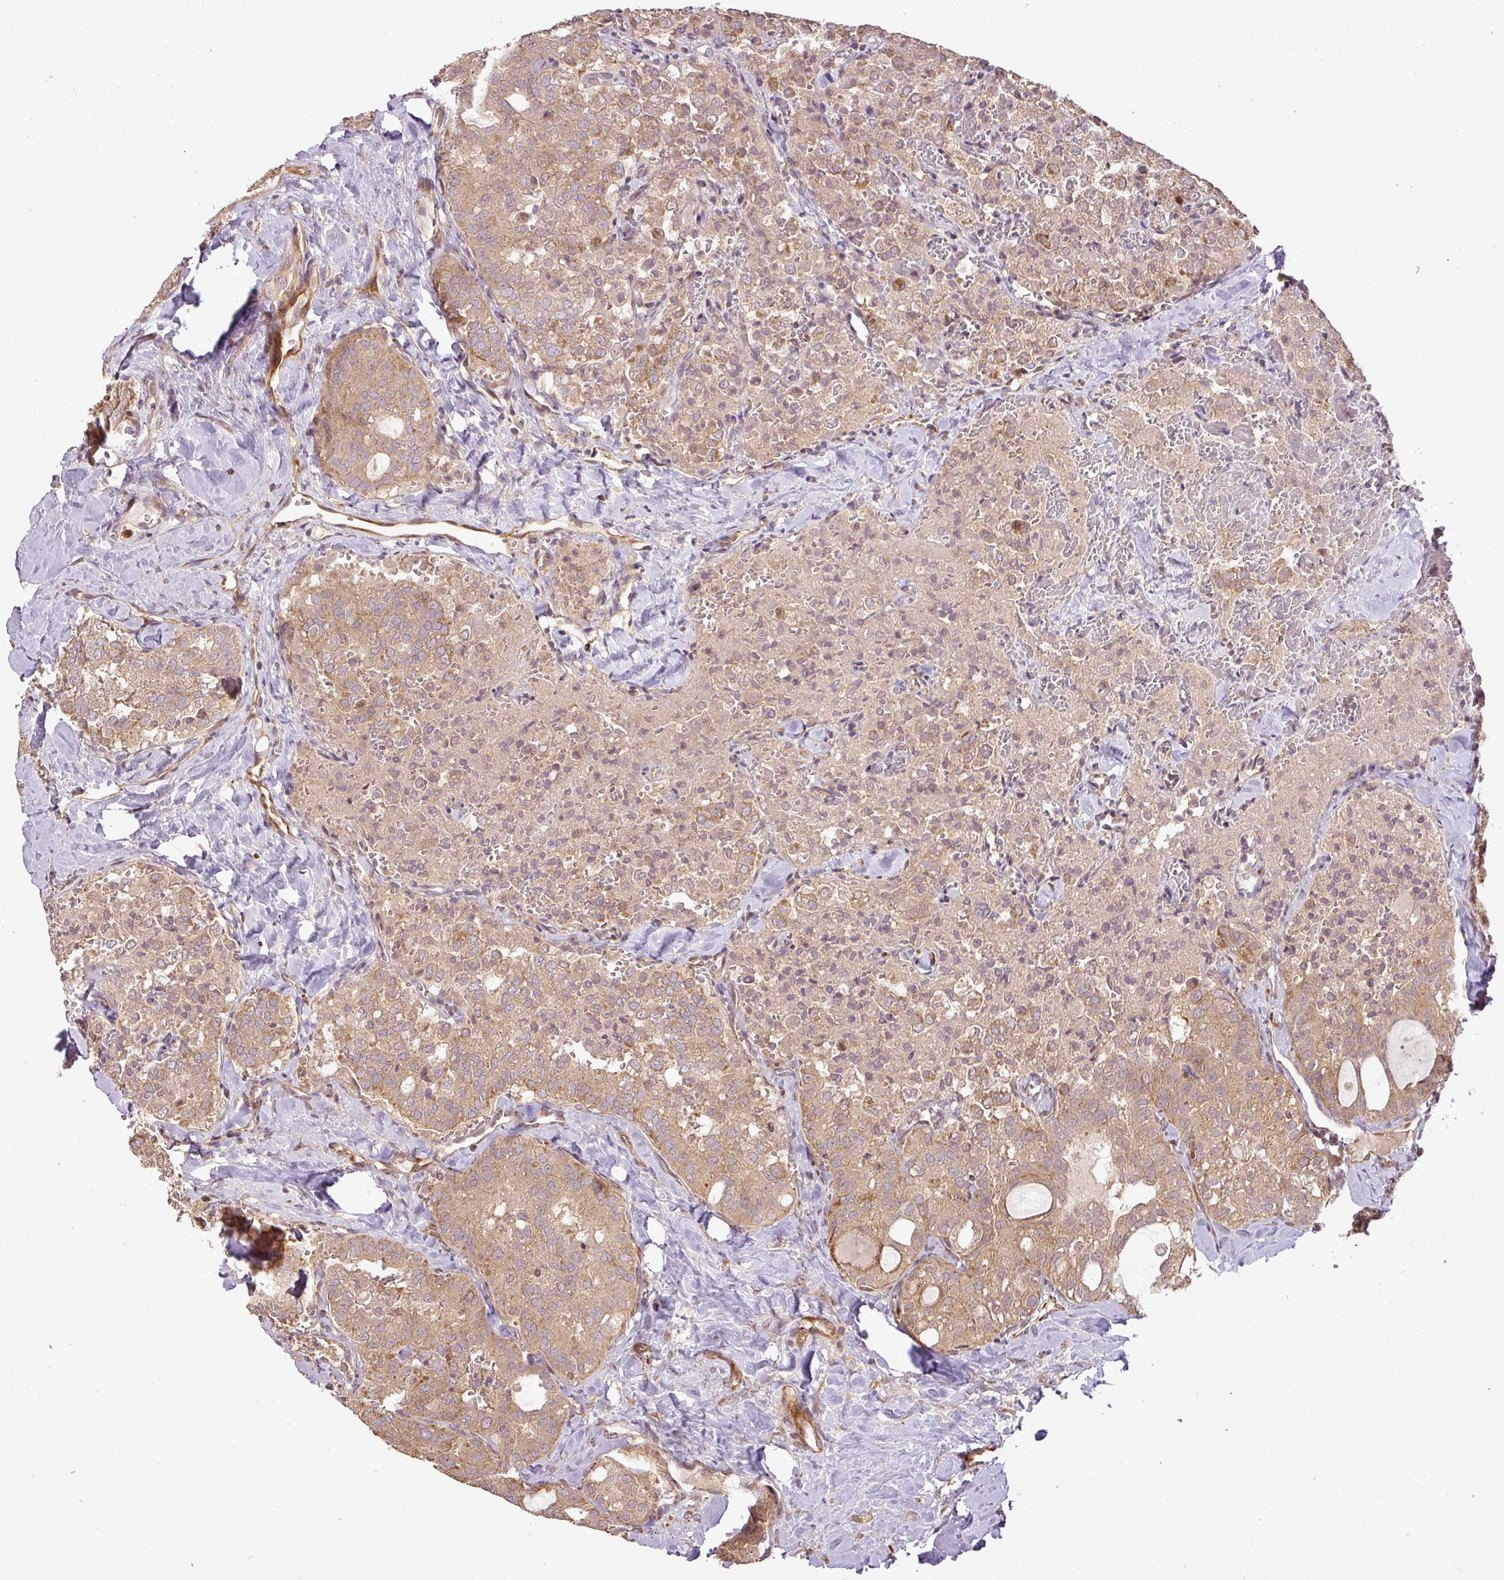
{"staining": {"intensity": "moderate", "quantity": ">75%", "location": "cytoplasmic/membranous"}, "tissue": "thyroid cancer", "cell_type": "Tumor cells", "image_type": "cancer", "snomed": [{"axis": "morphology", "description": "Follicular adenoma carcinoma, NOS"}, {"axis": "topography", "description": "Thyroid gland"}], "caption": "Follicular adenoma carcinoma (thyroid) stained with IHC reveals moderate cytoplasmic/membranous expression in about >75% of tumor cells. (brown staining indicates protein expression, while blue staining denotes nuclei).", "gene": "FAIM", "patient": {"sex": "male", "age": 75}}